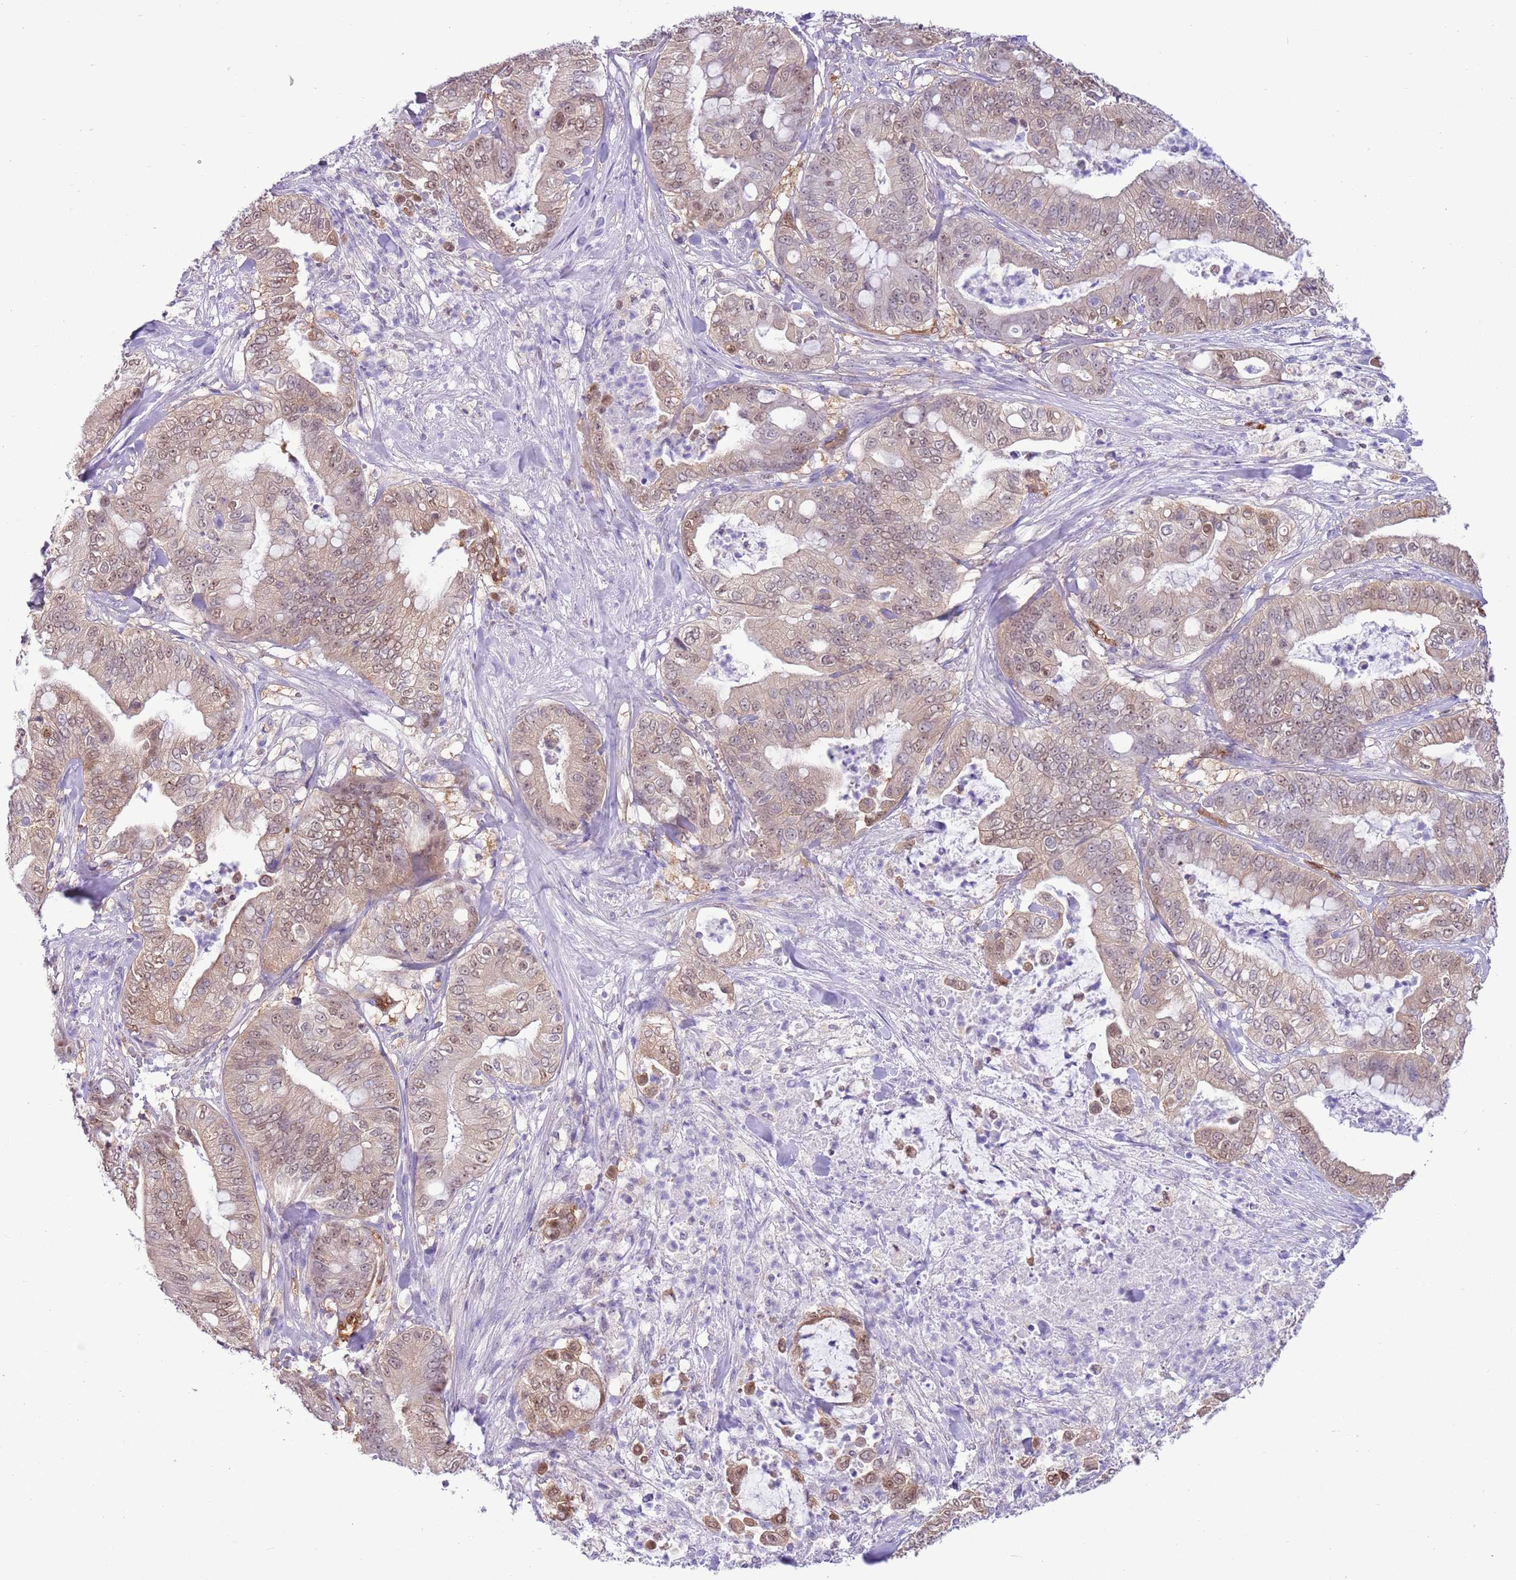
{"staining": {"intensity": "weak", "quantity": ">75%", "location": "cytoplasmic/membranous,nuclear"}, "tissue": "pancreatic cancer", "cell_type": "Tumor cells", "image_type": "cancer", "snomed": [{"axis": "morphology", "description": "Adenocarcinoma, NOS"}, {"axis": "topography", "description": "Pancreas"}], "caption": "Tumor cells demonstrate low levels of weak cytoplasmic/membranous and nuclear staining in approximately >75% of cells in pancreatic cancer (adenocarcinoma). The protein of interest is shown in brown color, while the nuclei are stained blue.", "gene": "DDI2", "patient": {"sex": "male", "age": 71}}